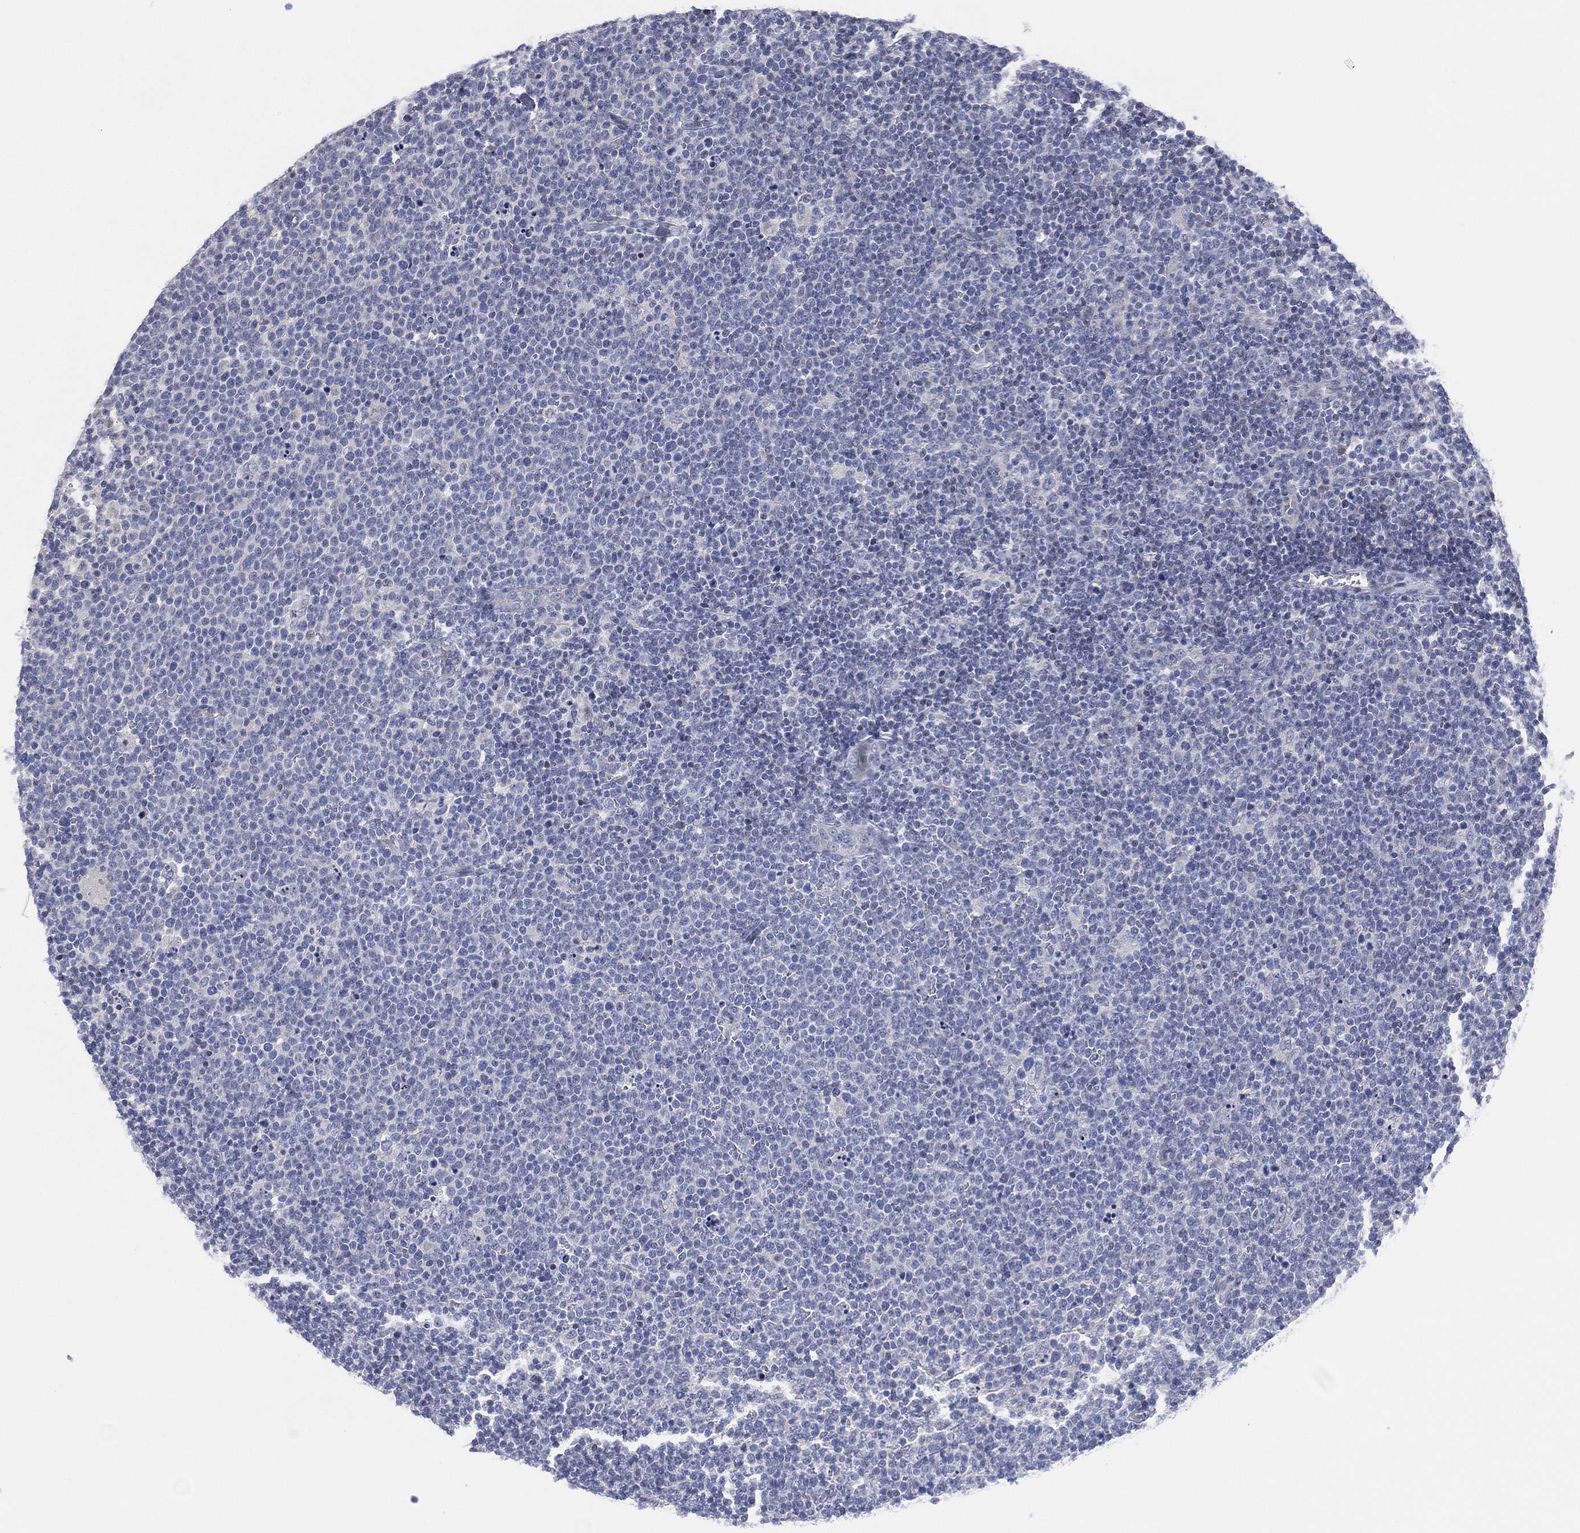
{"staining": {"intensity": "negative", "quantity": "none", "location": "none"}, "tissue": "lymphoma", "cell_type": "Tumor cells", "image_type": "cancer", "snomed": [{"axis": "morphology", "description": "Malignant lymphoma, non-Hodgkin's type, High grade"}, {"axis": "topography", "description": "Lymph node"}], "caption": "The histopathology image reveals no significant staining in tumor cells of lymphoma.", "gene": "CFTR", "patient": {"sex": "male", "age": 61}}